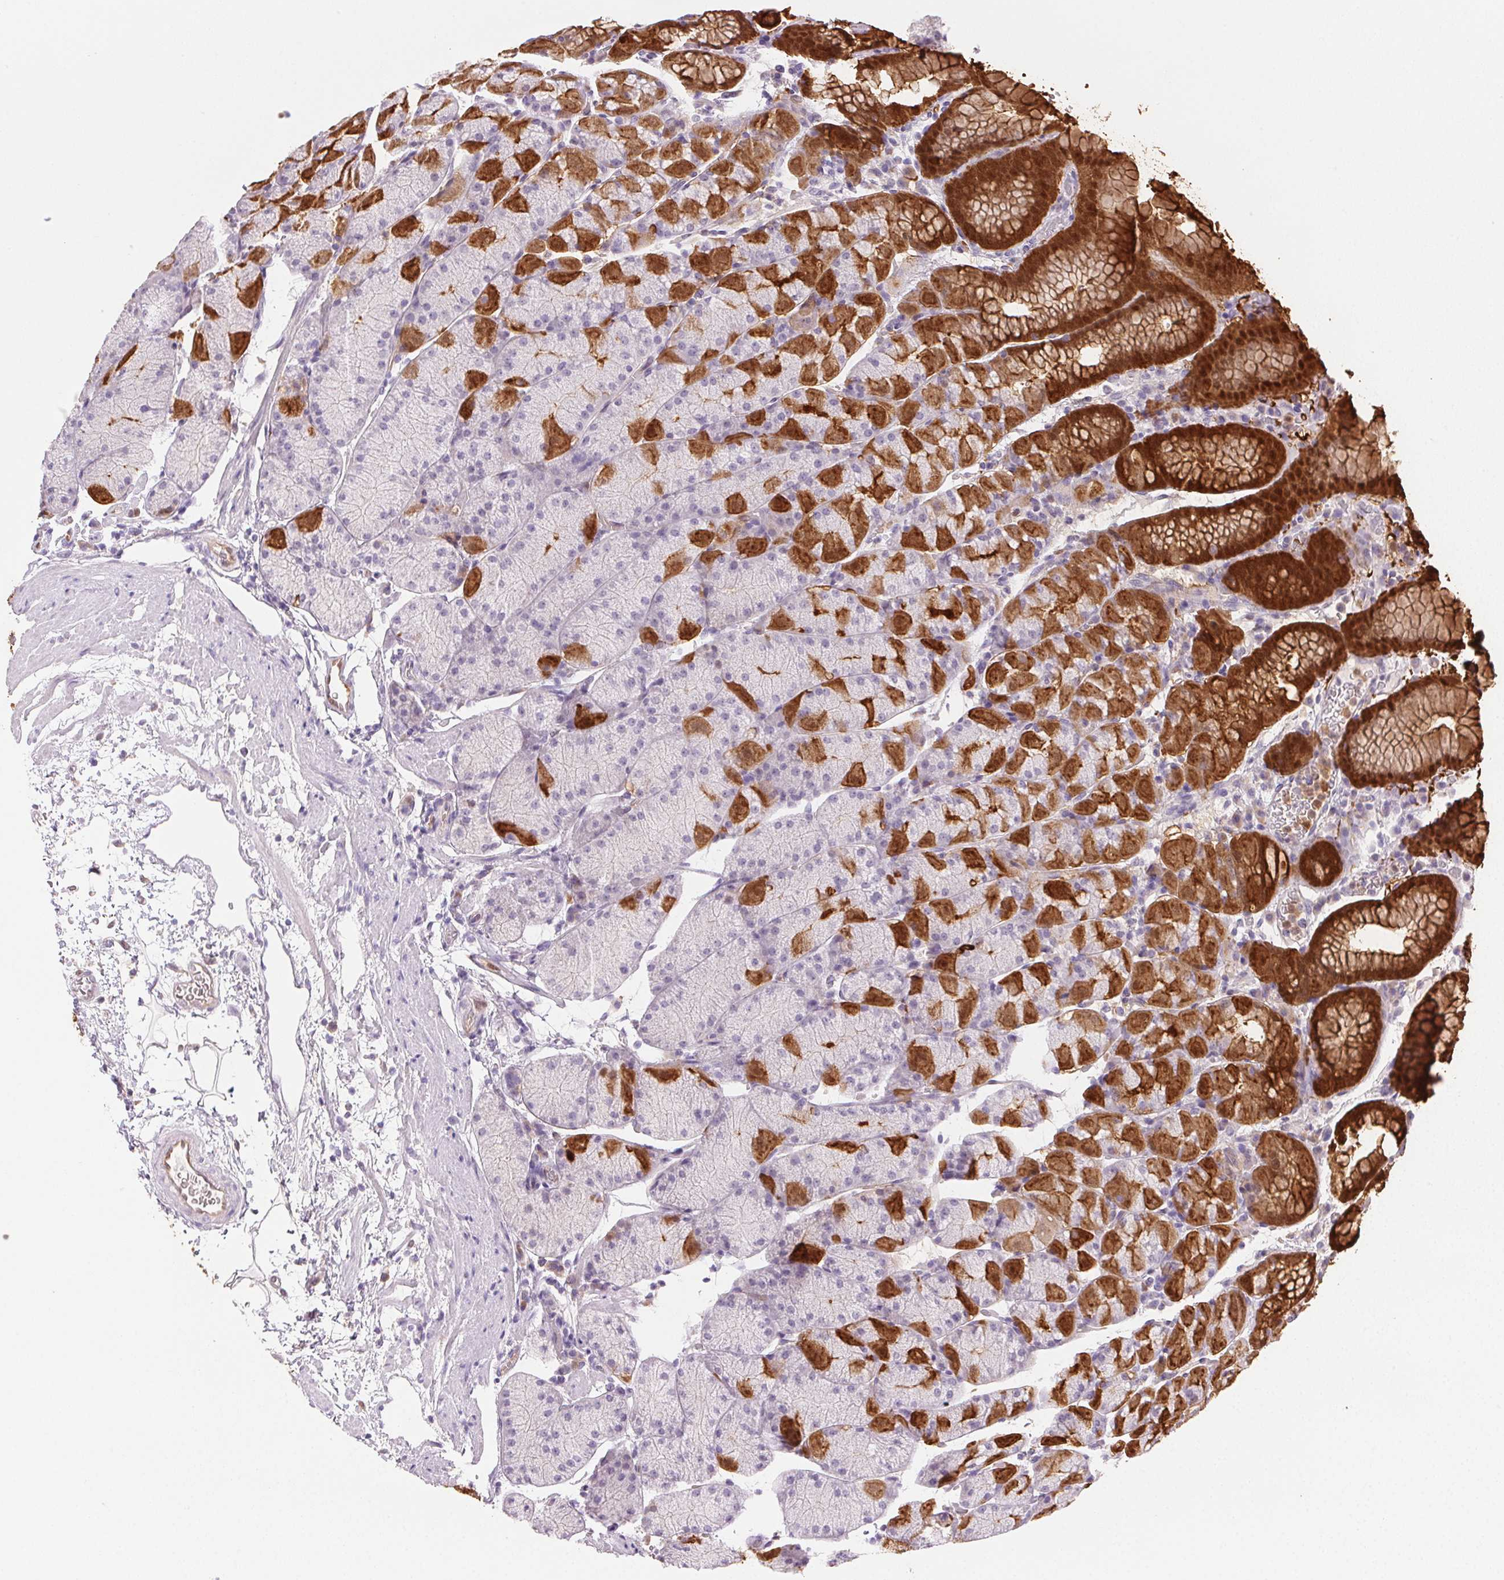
{"staining": {"intensity": "strong", "quantity": "25%-75%", "location": "cytoplasmic/membranous,nuclear"}, "tissue": "stomach", "cell_type": "Glandular cells", "image_type": "normal", "snomed": [{"axis": "morphology", "description": "Normal tissue, NOS"}, {"axis": "topography", "description": "Stomach, upper"}, {"axis": "topography", "description": "Stomach"}], "caption": "Glandular cells show high levels of strong cytoplasmic/membranous,nuclear positivity in about 25%-75% of cells in normal stomach. (DAB (3,3'-diaminobenzidine) = brown stain, brightfield microscopy at high magnification).", "gene": "TMEM45A", "patient": {"sex": "male", "age": 76}}